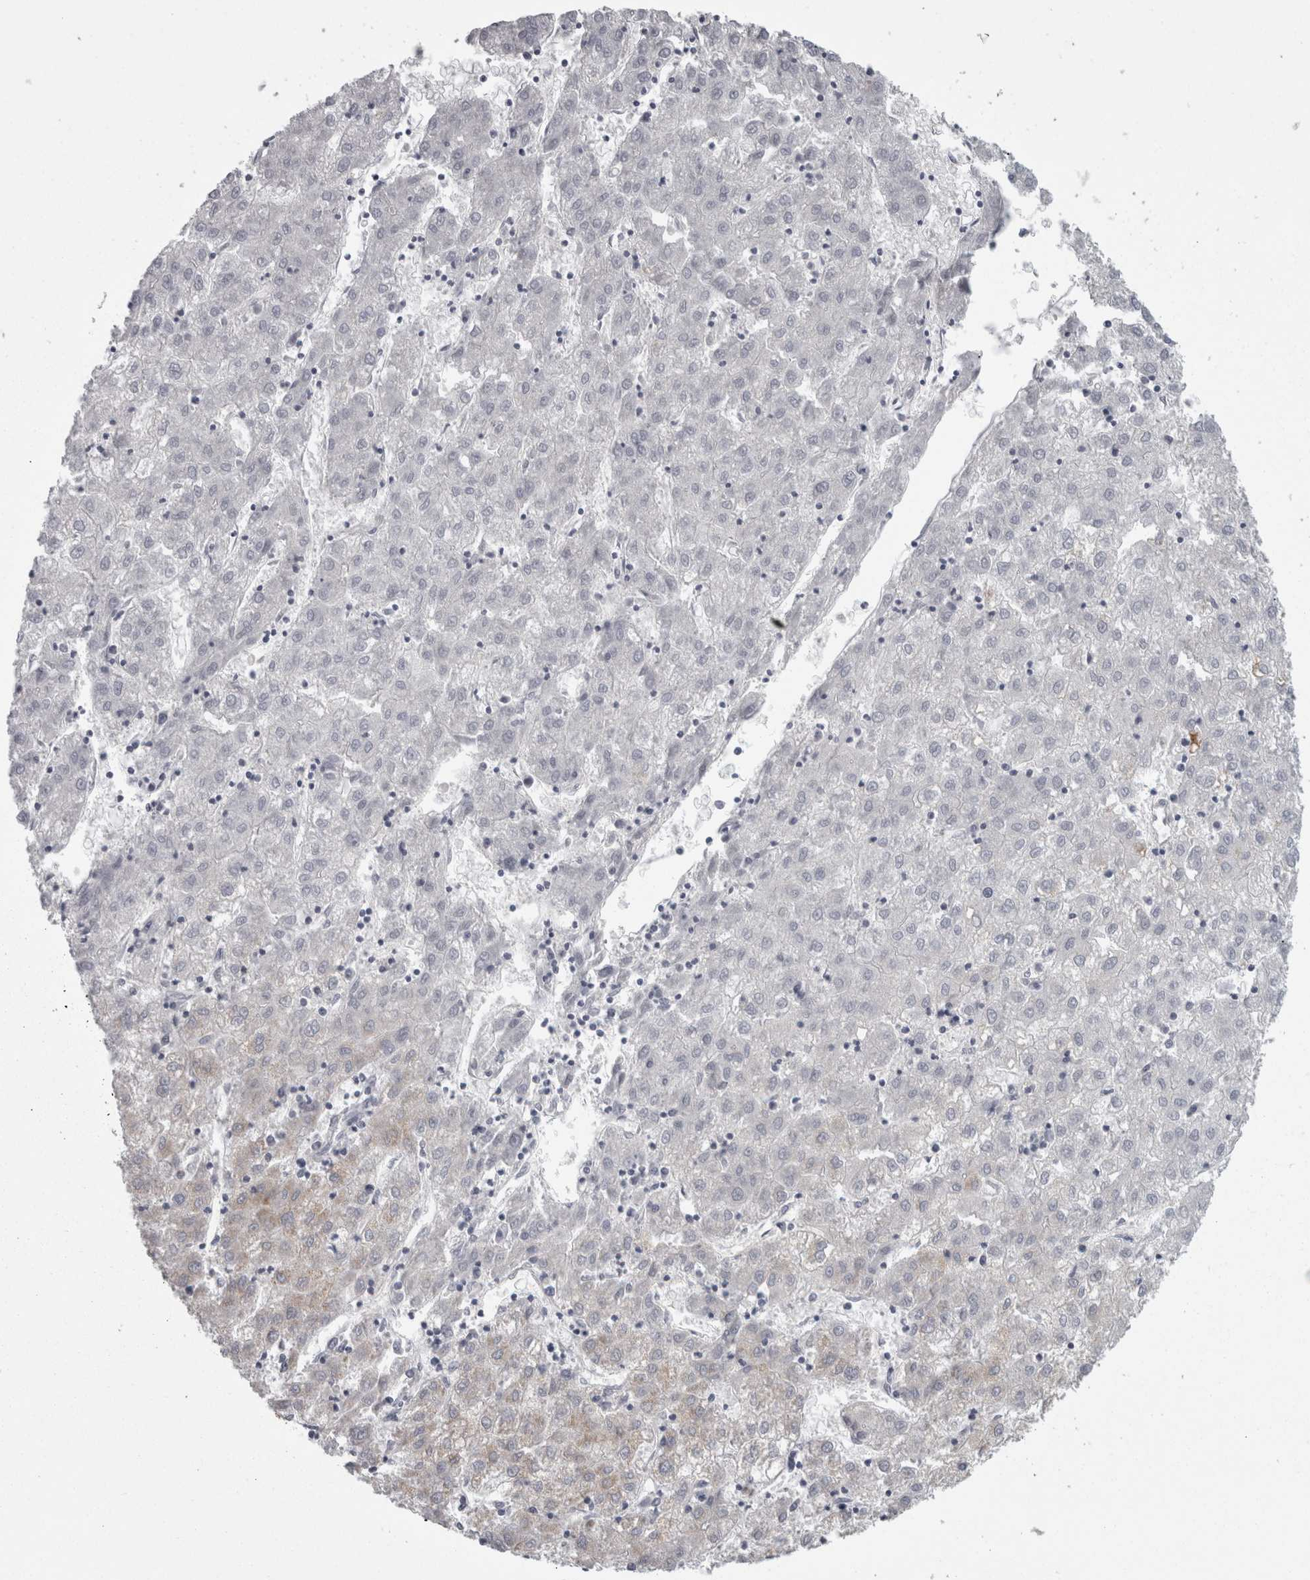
{"staining": {"intensity": "weak", "quantity": "<25%", "location": "cytoplasmic/membranous"}, "tissue": "liver cancer", "cell_type": "Tumor cells", "image_type": "cancer", "snomed": [{"axis": "morphology", "description": "Carcinoma, Hepatocellular, NOS"}, {"axis": "topography", "description": "Liver"}], "caption": "High power microscopy image of an immunohistochemistry micrograph of hepatocellular carcinoma (liver), revealing no significant expression in tumor cells.", "gene": "TCAP", "patient": {"sex": "male", "age": 72}}